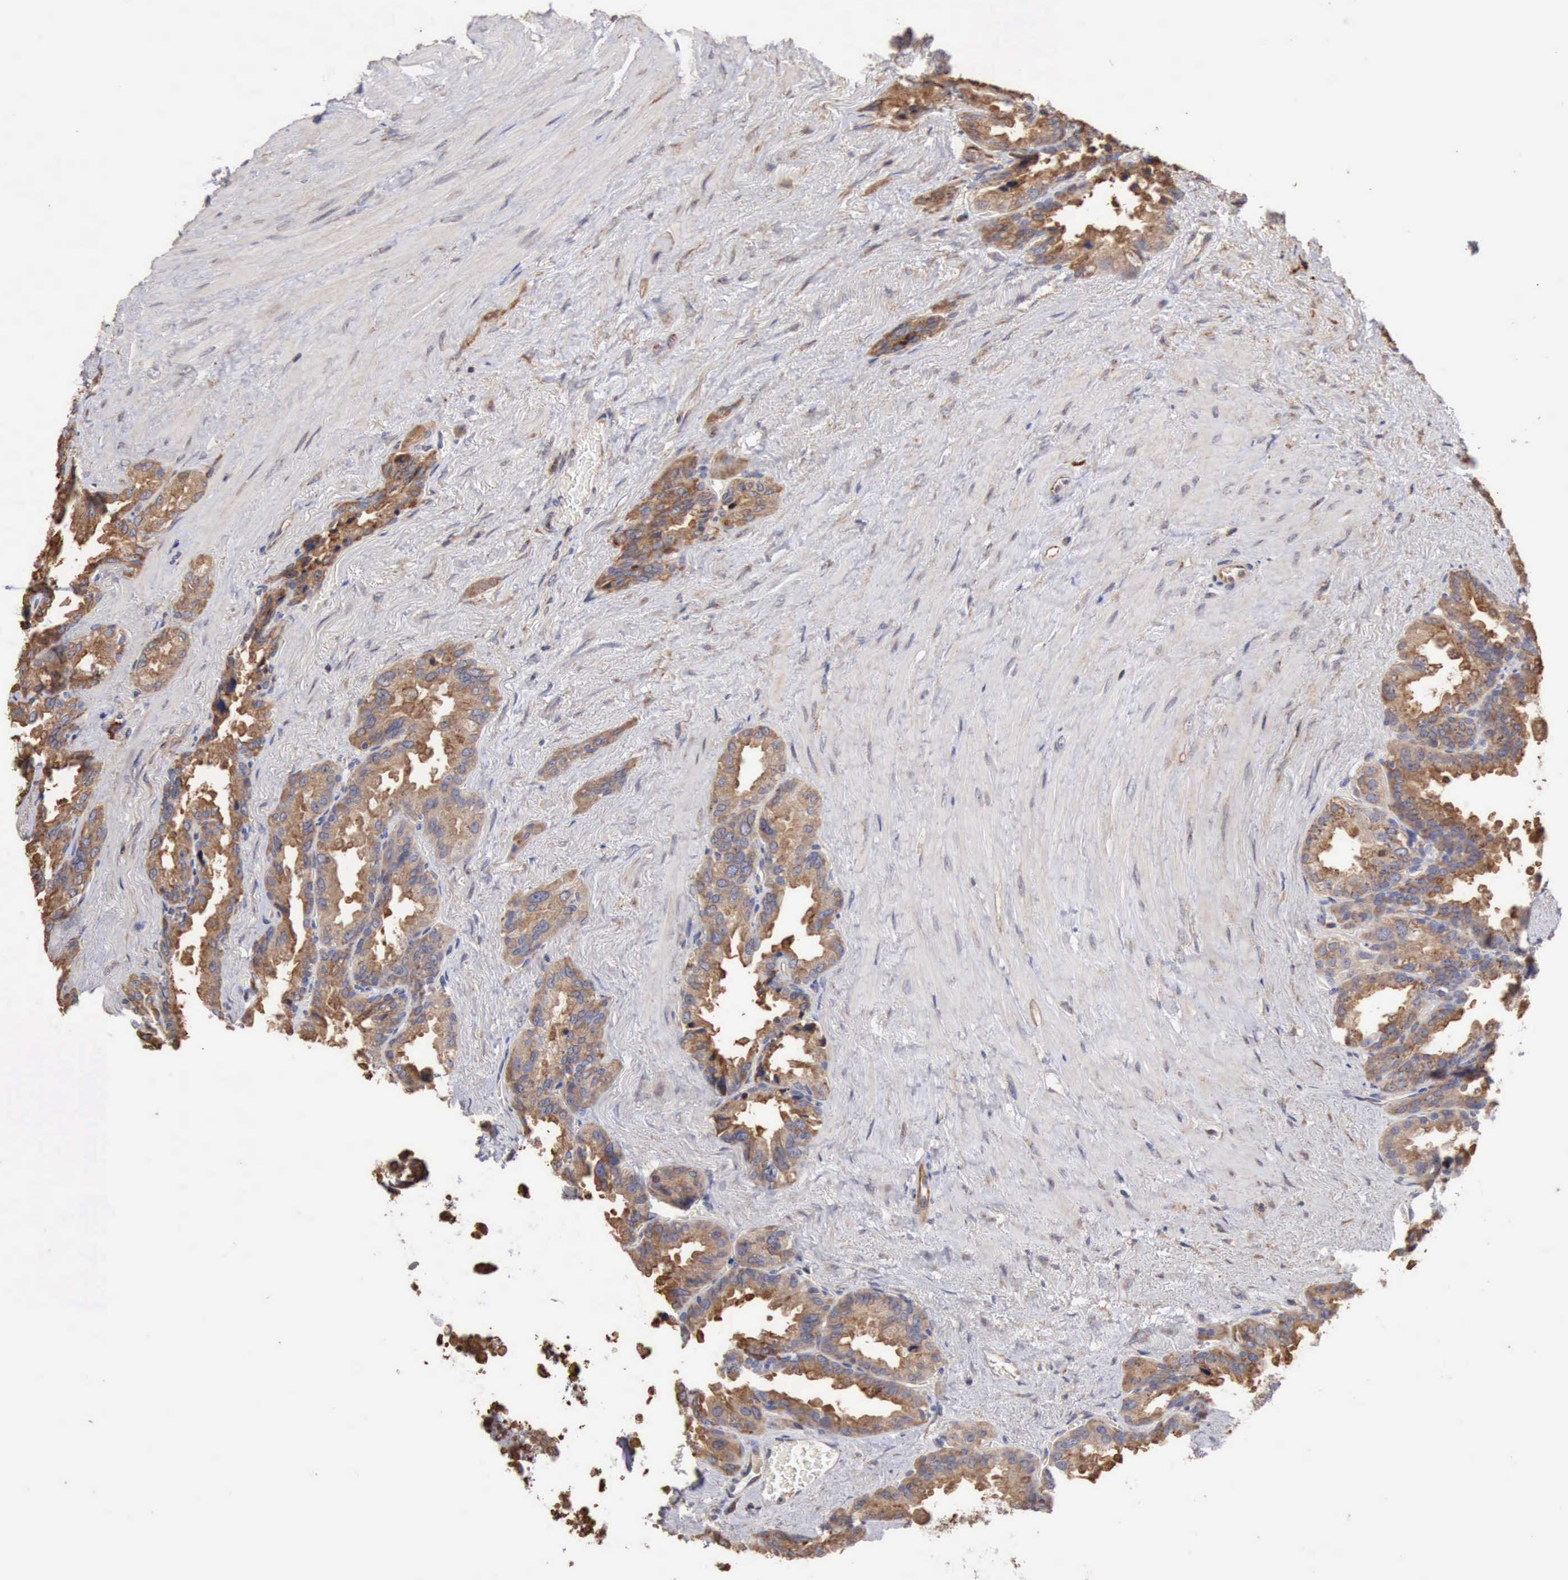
{"staining": {"intensity": "weak", "quantity": ">75%", "location": "cytoplasmic/membranous"}, "tissue": "seminal vesicle", "cell_type": "Glandular cells", "image_type": "normal", "snomed": [{"axis": "morphology", "description": "Normal tissue, NOS"}, {"axis": "topography", "description": "Prostate"}, {"axis": "topography", "description": "Seminal veicle"}], "caption": "A histopathology image of seminal vesicle stained for a protein demonstrates weak cytoplasmic/membranous brown staining in glandular cells. (DAB IHC, brown staining for protein, blue staining for nuclei).", "gene": "GPR101", "patient": {"sex": "male", "age": 63}}